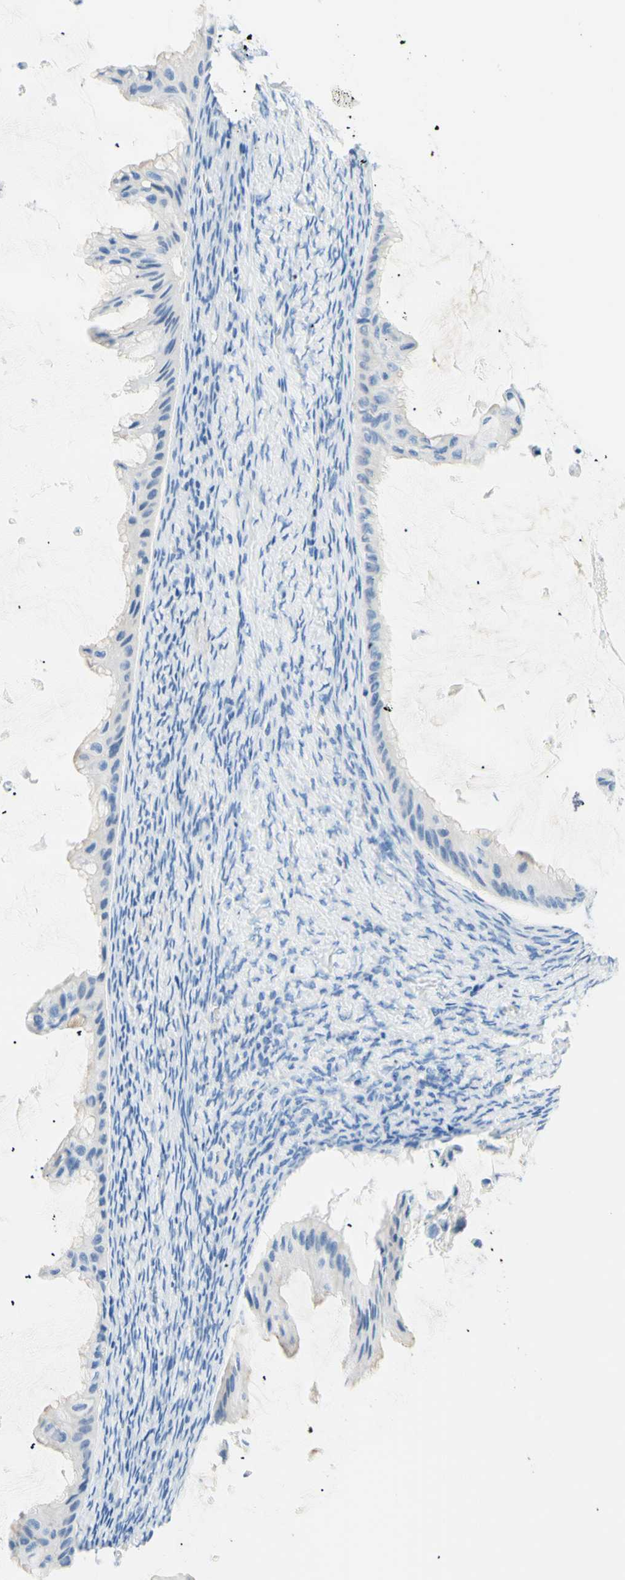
{"staining": {"intensity": "negative", "quantity": "none", "location": "none"}, "tissue": "ovarian cancer", "cell_type": "Tumor cells", "image_type": "cancer", "snomed": [{"axis": "morphology", "description": "Cystadenocarcinoma, mucinous, NOS"}, {"axis": "topography", "description": "Ovary"}], "caption": "Immunohistochemical staining of human mucinous cystadenocarcinoma (ovarian) exhibits no significant staining in tumor cells. (Stains: DAB (3,3'-diaminobenzidine) immunohistochemistry with hematoxylin counter stain, Microscopy: brightfield microscopy at high magnification).", "gene": "HPCA", "patient": {"sex": "female", "age": 61}}